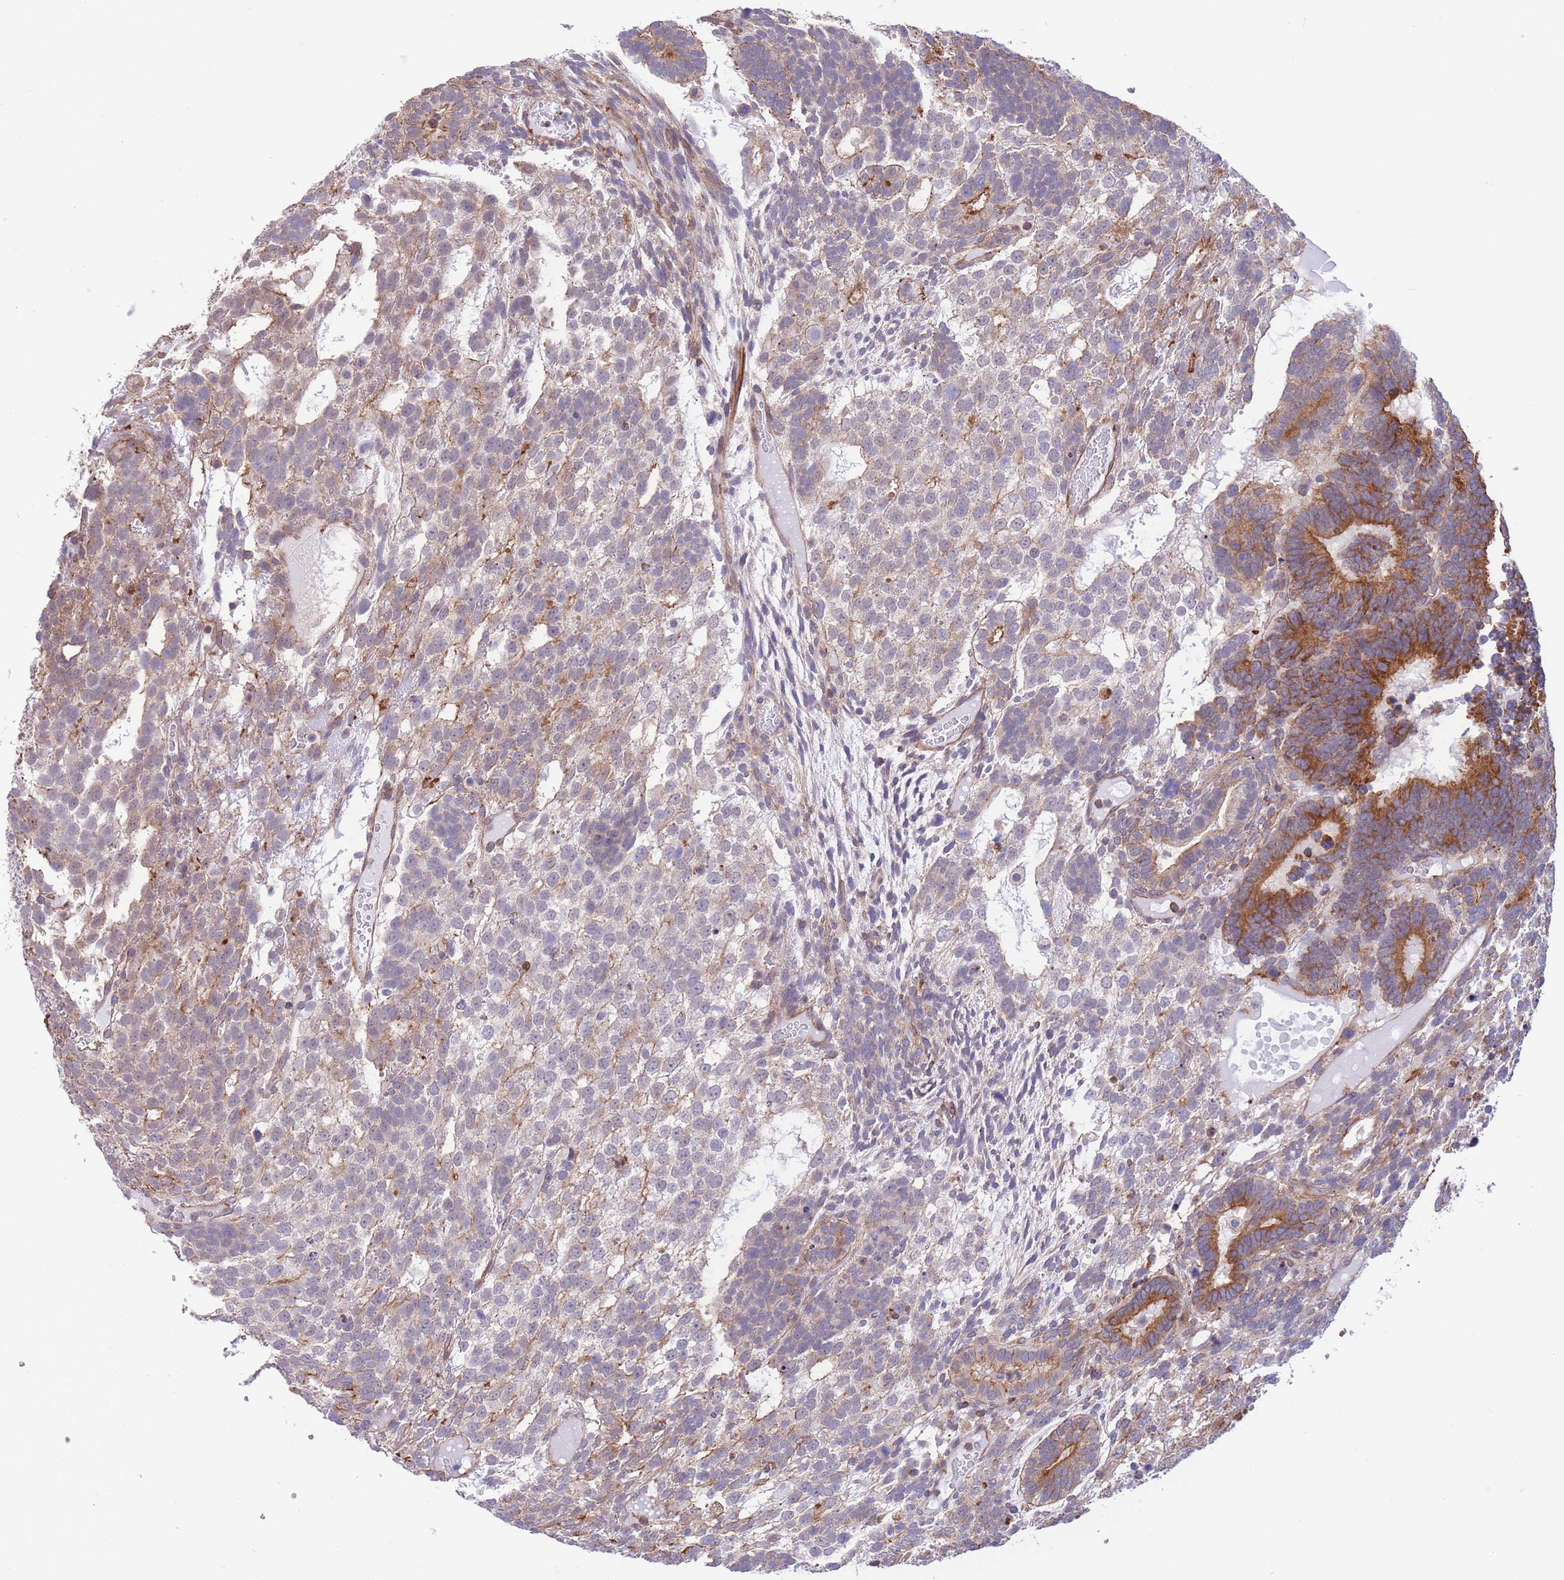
{"staining": {"intensity": "strong", "quantity": "<25%", "location": "cytoplasmic/membranous"}, "tissue": "testis cancer", "cell_type": "Tumor cells", "image_type": "cancer", "snomed": [{"axis": "morphology", "description": "Carcinoma, Embryonal, NOS"}, {"axis": "topography", "description": "Testis"}], "caption": "Embryonal carcinoma (testis) stained with a protein marker shows strong staining in tumor cells.", "gene": "LRRN4CL", "patient": {"sex": "male", "age": 23}}